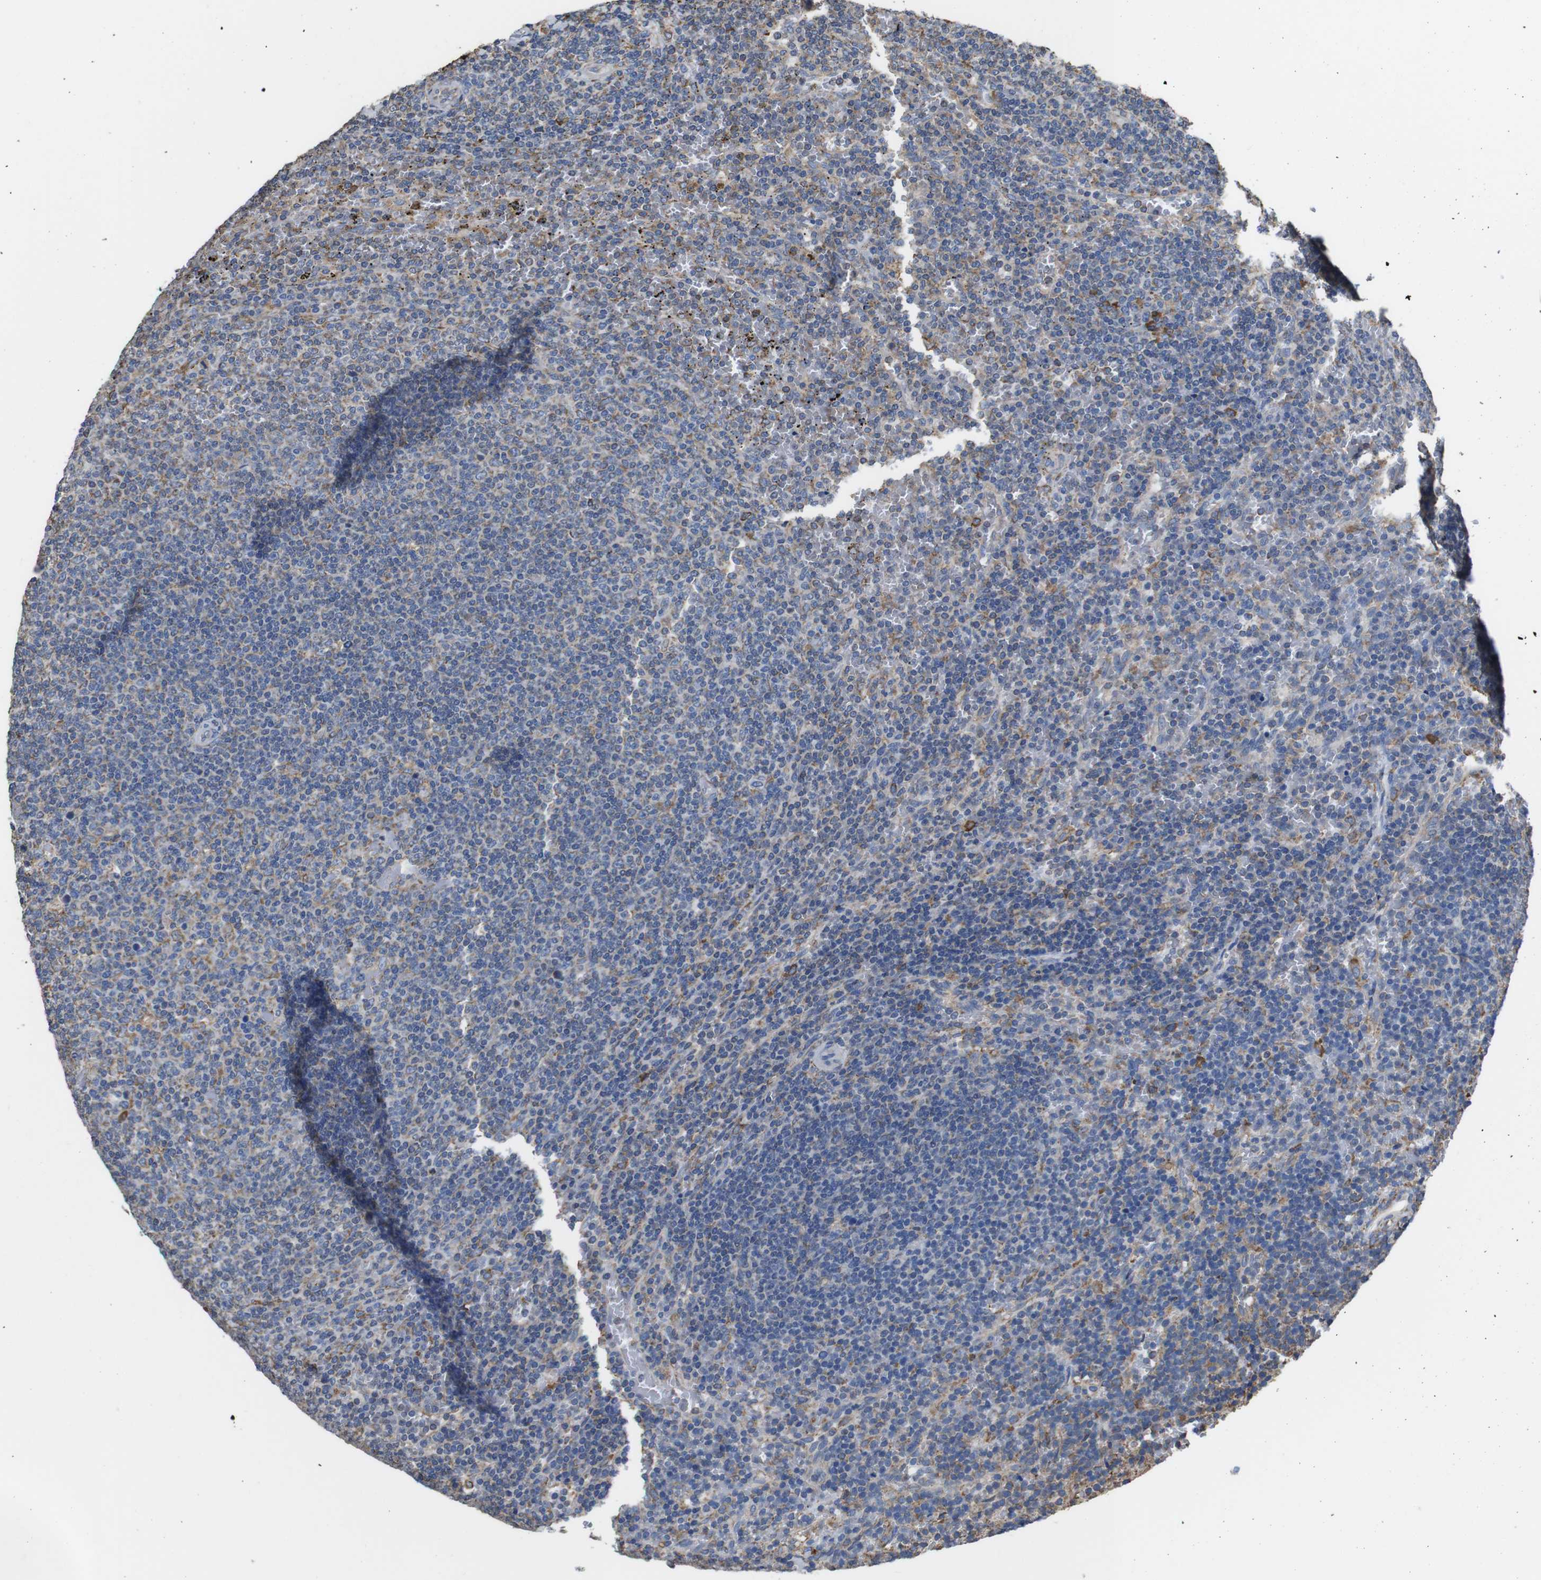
{"staining": {"intensity": "moderate", "quantity": "<25%", "location": "cytoplasmic/membranous"}, "tissue": "lymphoma", "cell_type": "Tumor cells", "image_type": "cancer", "snomed": [{"axis": "morphology", "description": "Malignant lymphoma, non-Hodgkin's type, Low grade"}, {"axis": "topography", "description": "Spleen"}], "caption": "This is an image of immunohistochemistry (IHC) staining of lymphoma, which shows moderate positivity in the cytoplasmic/membranous of tumor cells.", "gene": "PPIB", "patient": {"sex": "female", "age": 50}}